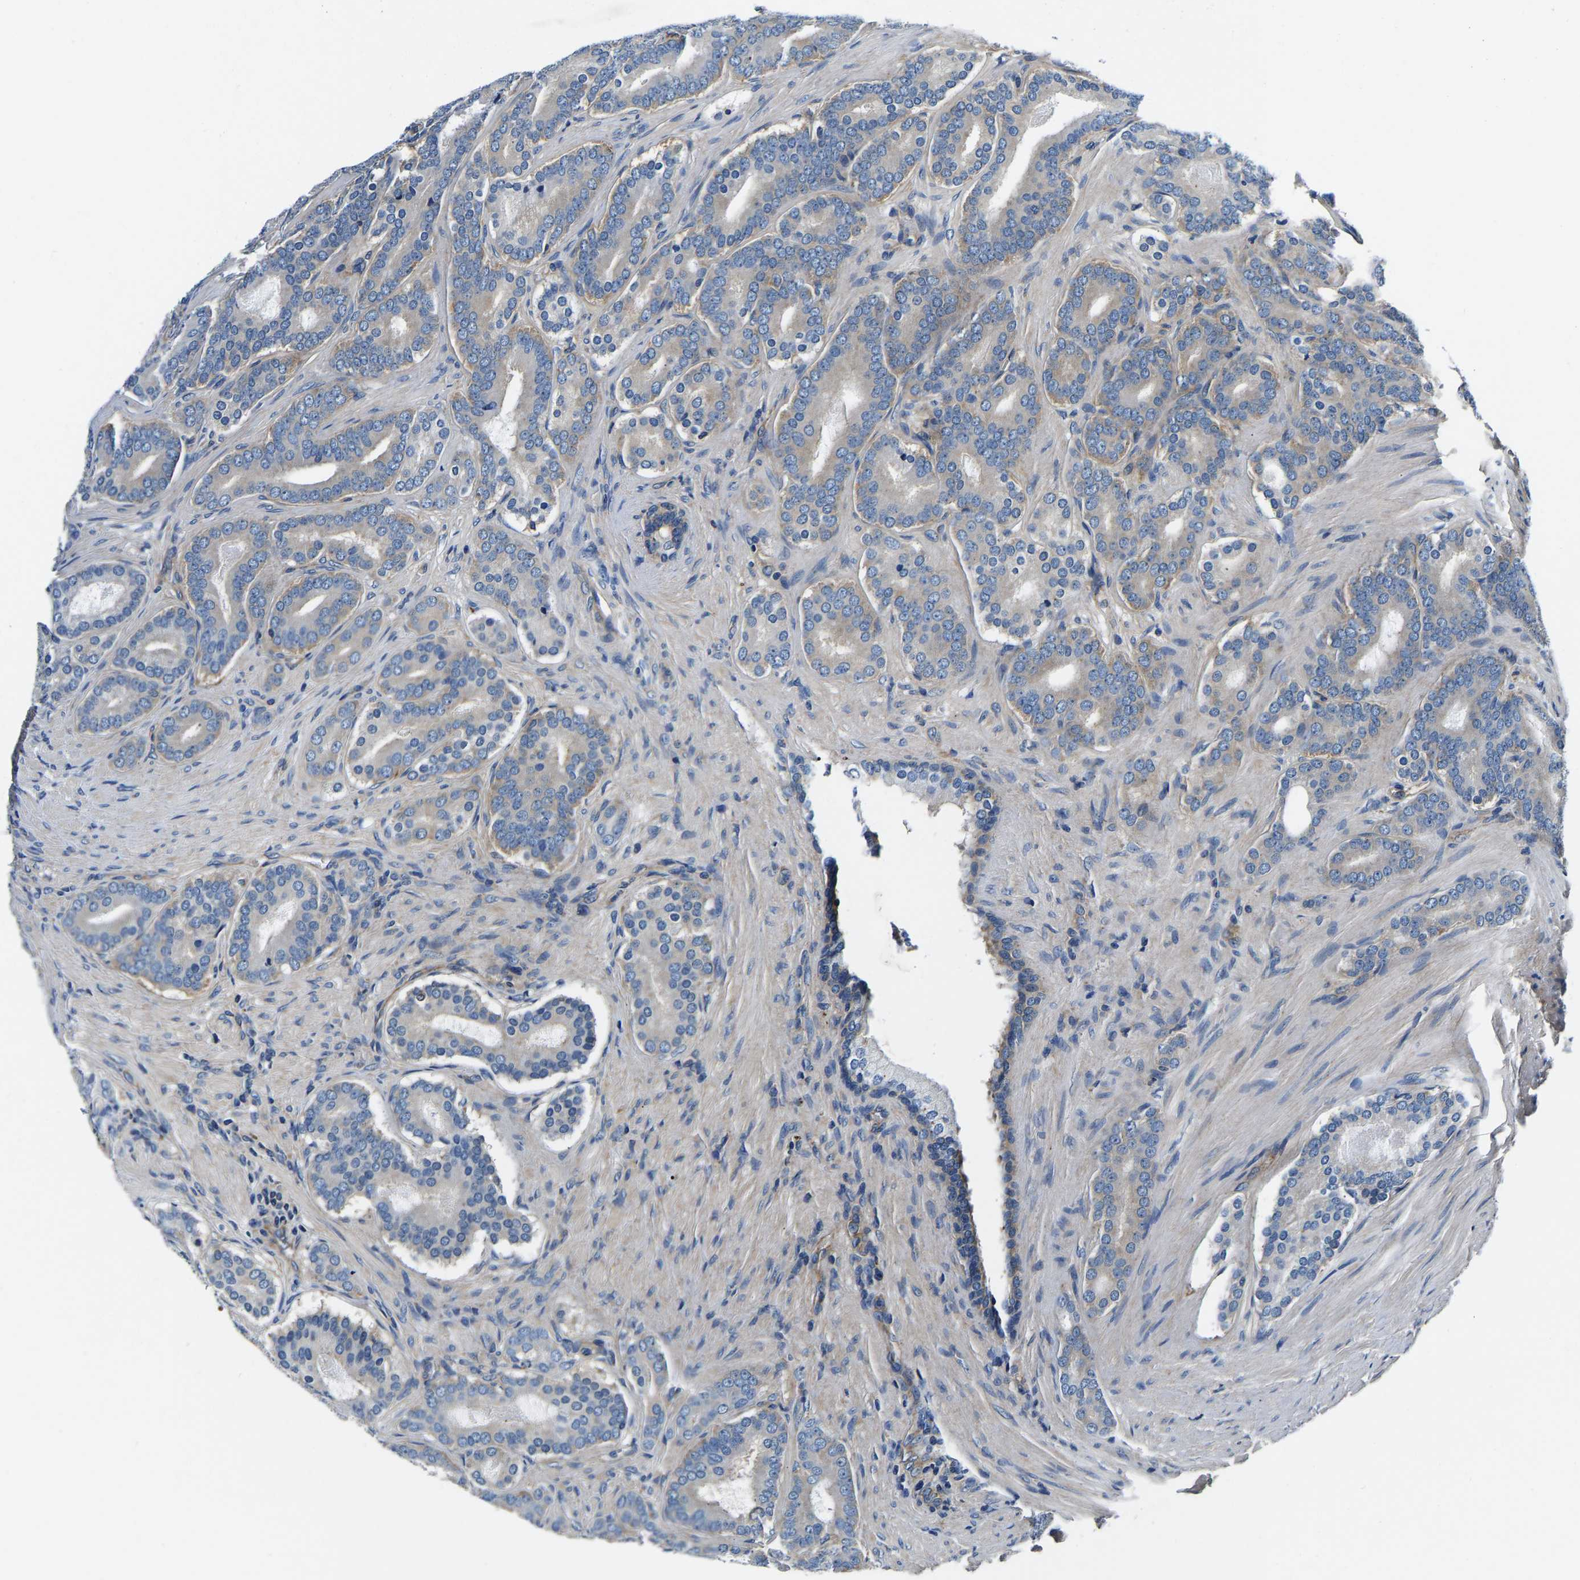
{"staining": {"intensity": "negative", "quantity": "none", "location": "none"}, "tissue": "prostate cancer", "cell_type": "Tumor cells", "image_type": "cancer", "snomed": [{"axis": "morphology", "description": "Adenocarcinoma, High grade"}, {"axis": "topography", "description": "Prostate"}], "caption": "This micrograph is of prostate cancer (adenocarcinoma (high-grade)) stained with IHC to label a protein in brown with the nuclei are counter-stained blue. There is no staining in tumor cells. Brightfield microscopy of IHC stained with DAB (3,3'-diaminobenzidine) (brown) and hematoxylin (blue), captured at high magnification.", "gene": "SH3GLB1", "patient": {"sex": "male", "age": 60}}